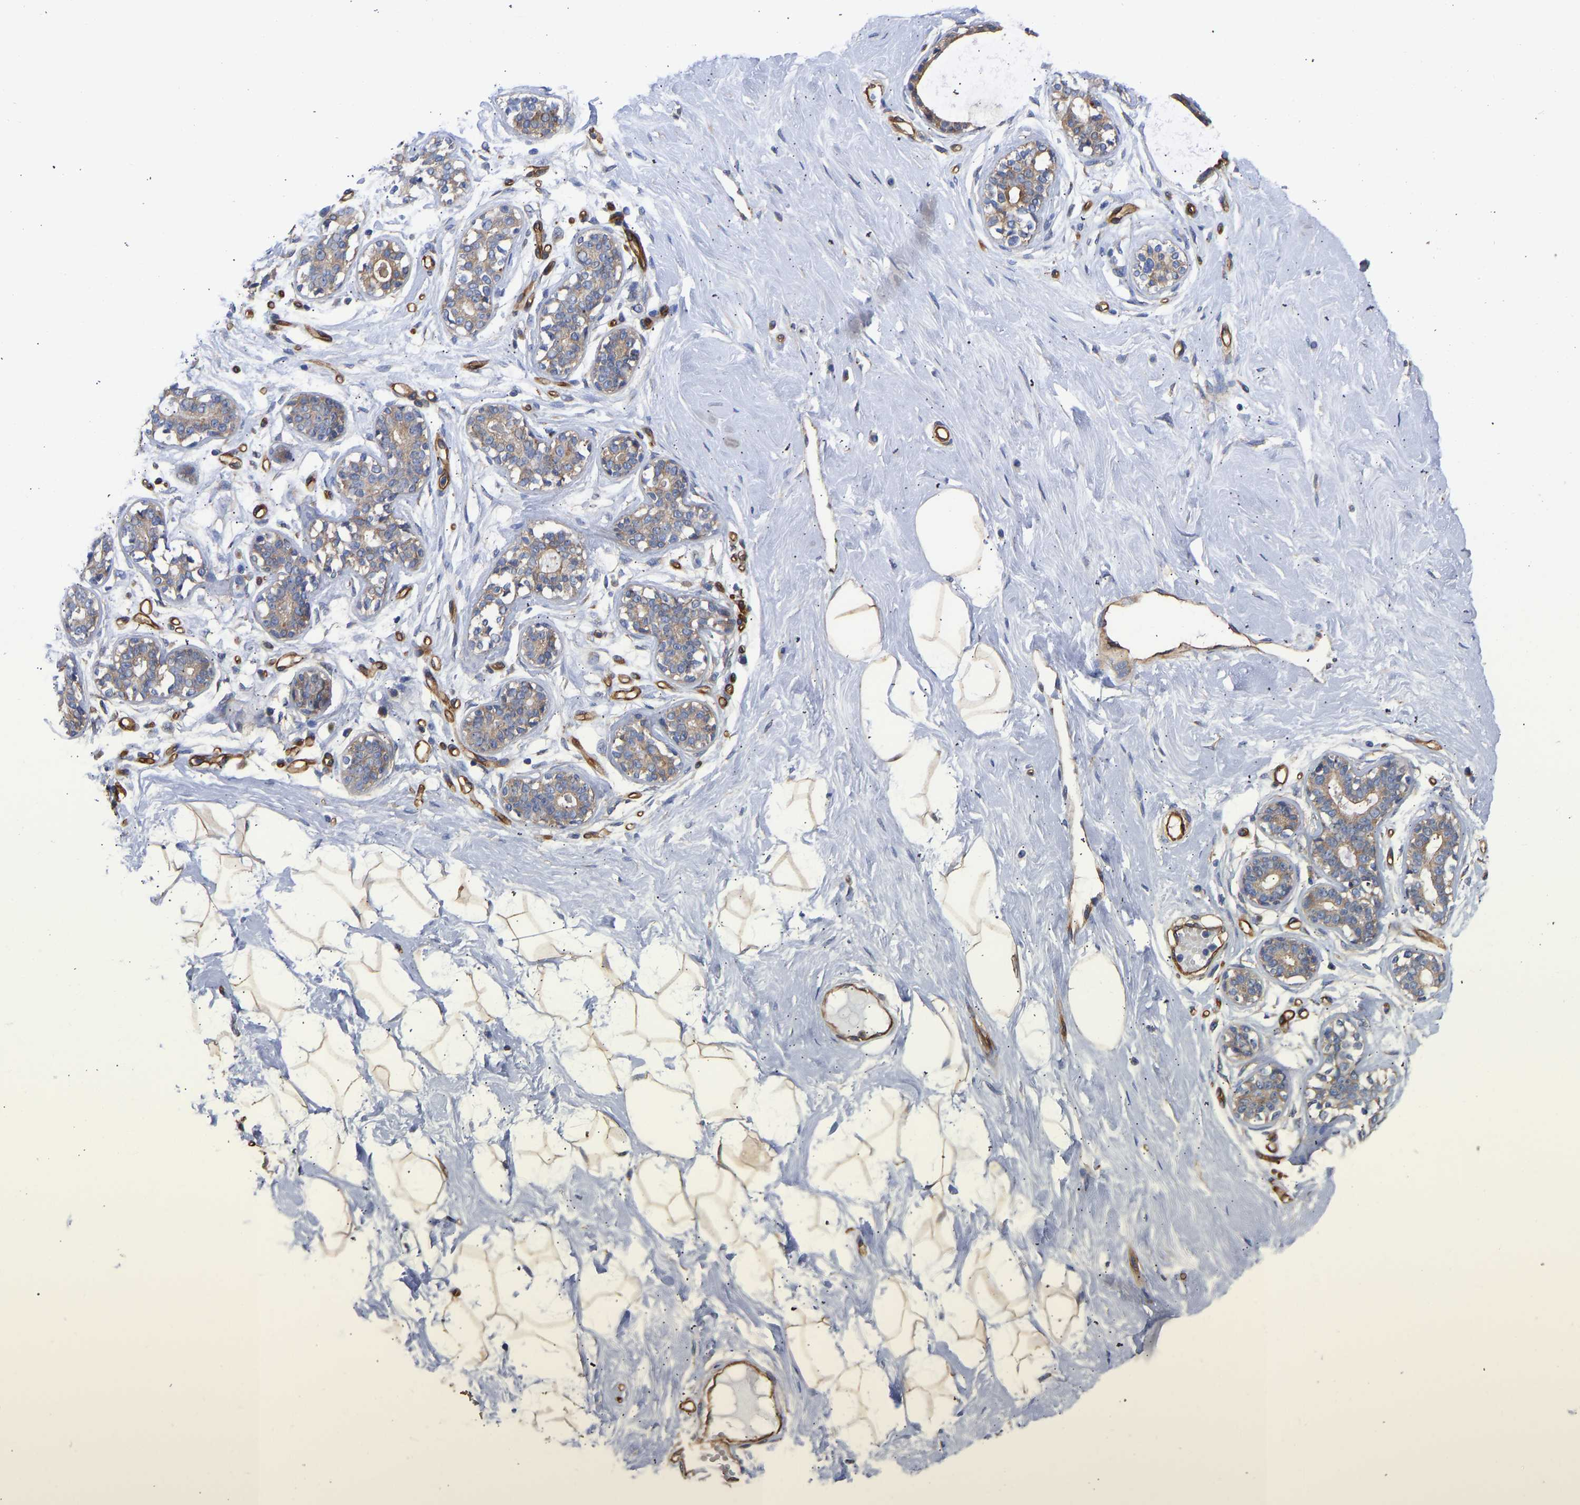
{"staining": {"intensity": "moderate", "quantity": "25%-75%", "location": "cytoplasmic/membranous"}, "tissue": "breast", "cell_type": "Adipocytes", "image_type": "normal", "snomed": [{"axis": "morphology", "description": "Normal tissue, NOS"}, {"axis": "topography", "description": "Breast"}], "caption": "Protein expression by IHC displays moderate cytoplasmic/membranous expression in about 25%-75% of adipocytes in unremarkable breast. (Brightfield microscopy of DAB IHC at high magnification).", "gene": "MYO1C", "patient": {"sex": "female", "age": 23}}